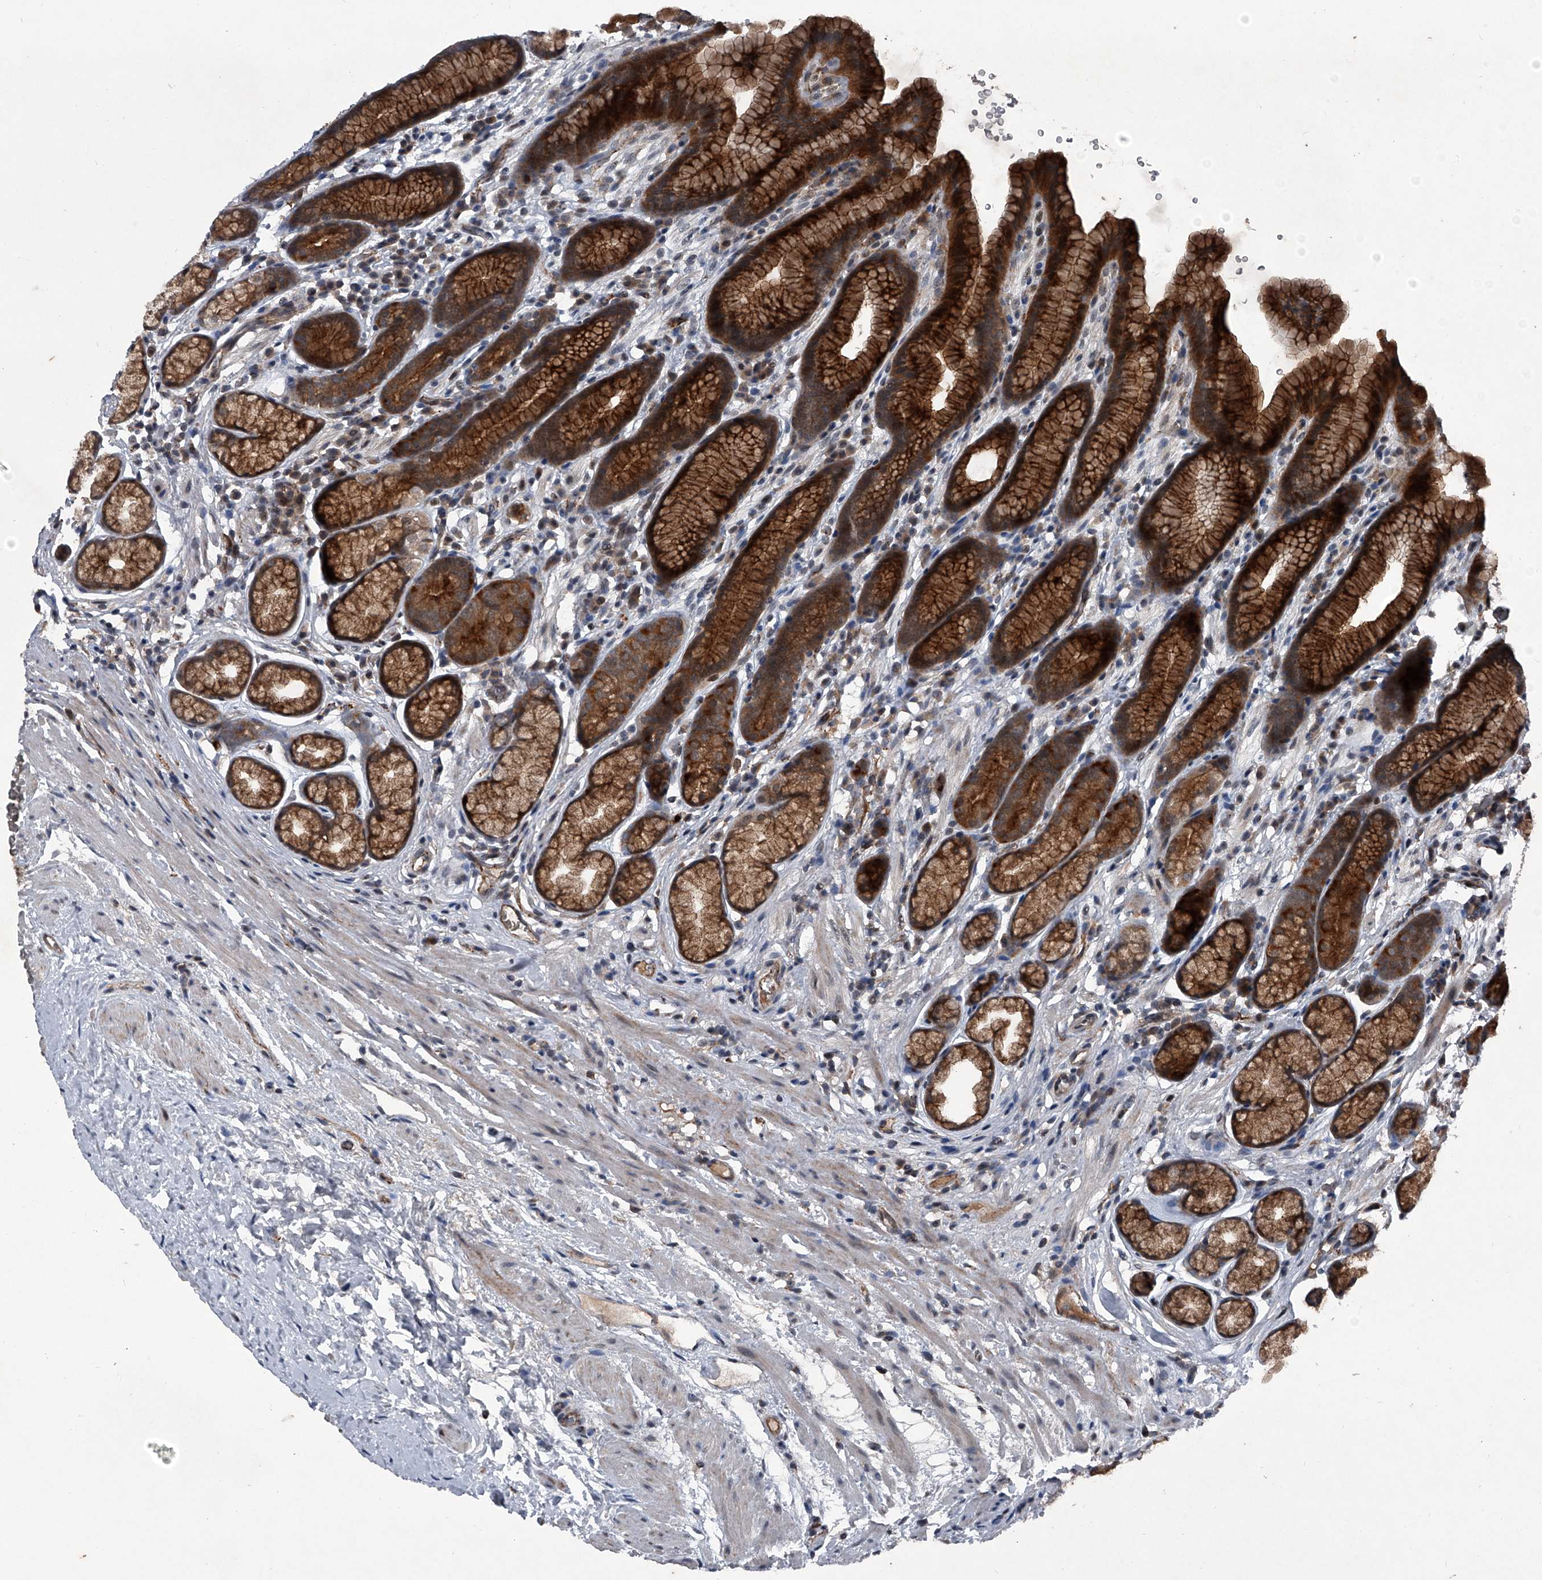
{"staining": {"intensity": "strong", "quantity": ">75%", "location": "cytoplasmic/membranous,nuclear"}, "tissue": "stomach", "cell_type": "Glandular cells", "image_type": "normal", "snomed": [{"axis": "morphology", "description": "Normal tissue, NOS"}, {"axis": "topography", "description": "Stomach"}], "caption": "A brown stain shows strong cytoplasmic/membranous,nuclear staining of a protein in glandular cells of benign human stomach. (DAB (3,3'-diaminobenzidine) IHC with brightfield microscopy, high magnification).", "gene": "MAPKAP1", "patient": {"sex": "male", "age": 42}}